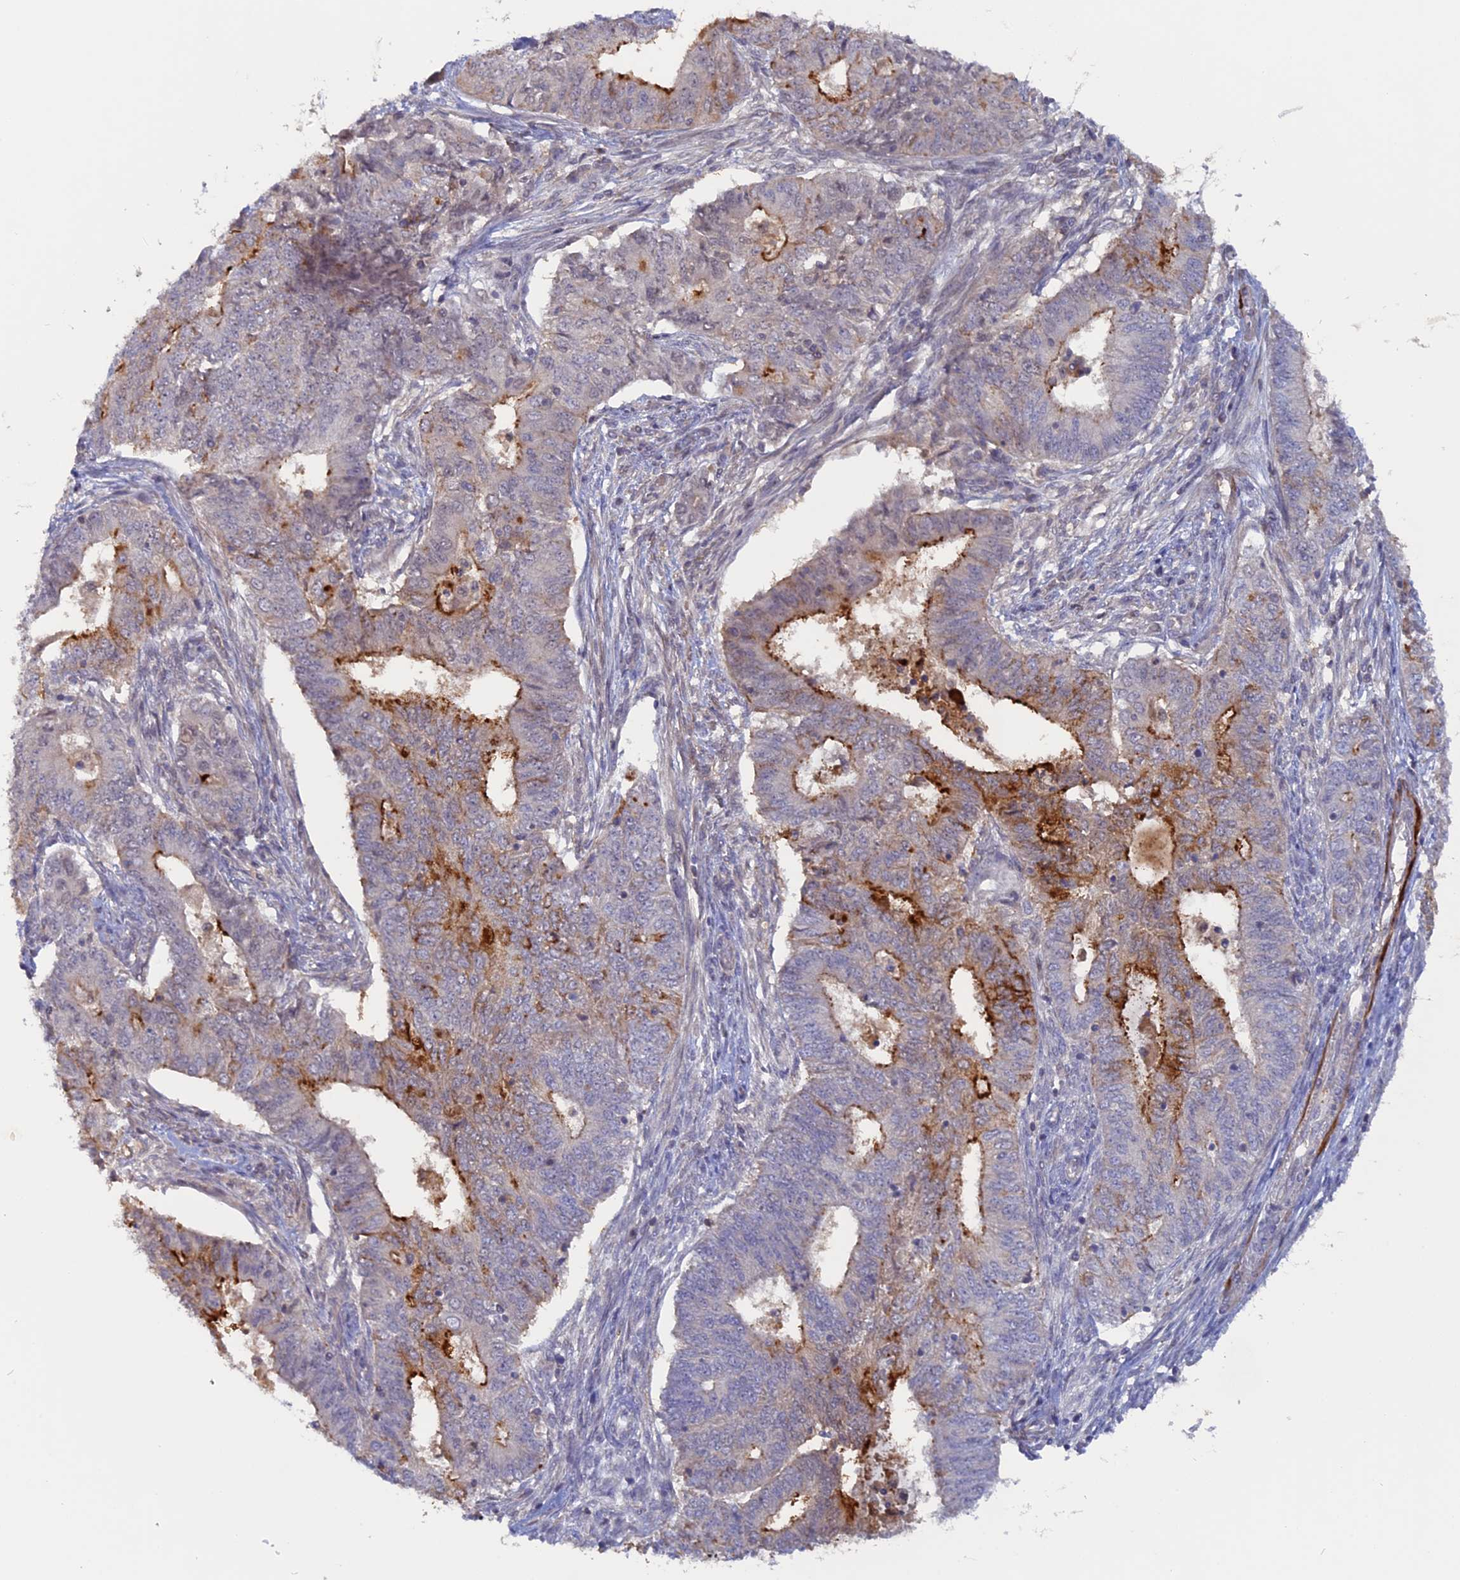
{"staining": {"intensity": "strong", "quantity": "<25%", "location": "cytoplasmic/membranous"}, "tissue": "endometrial cancer", "cell_type": "Tumor cells", "image_type": "cancer", "snomed": [{"axis": "morphology", "description": "Adenocarcinoma, NOS"}, {"axis": "topography", "description": "Endometrium"}], "caption": "The photomicrograph demonstrates a brown stain indicating the presence of a protein in the cytoplasmic/membranous of tumor cells in endometrial cancer (adenocarcinoma).", "gene": "FAM98C", "patient": {"sex": "female", "age": 62}}